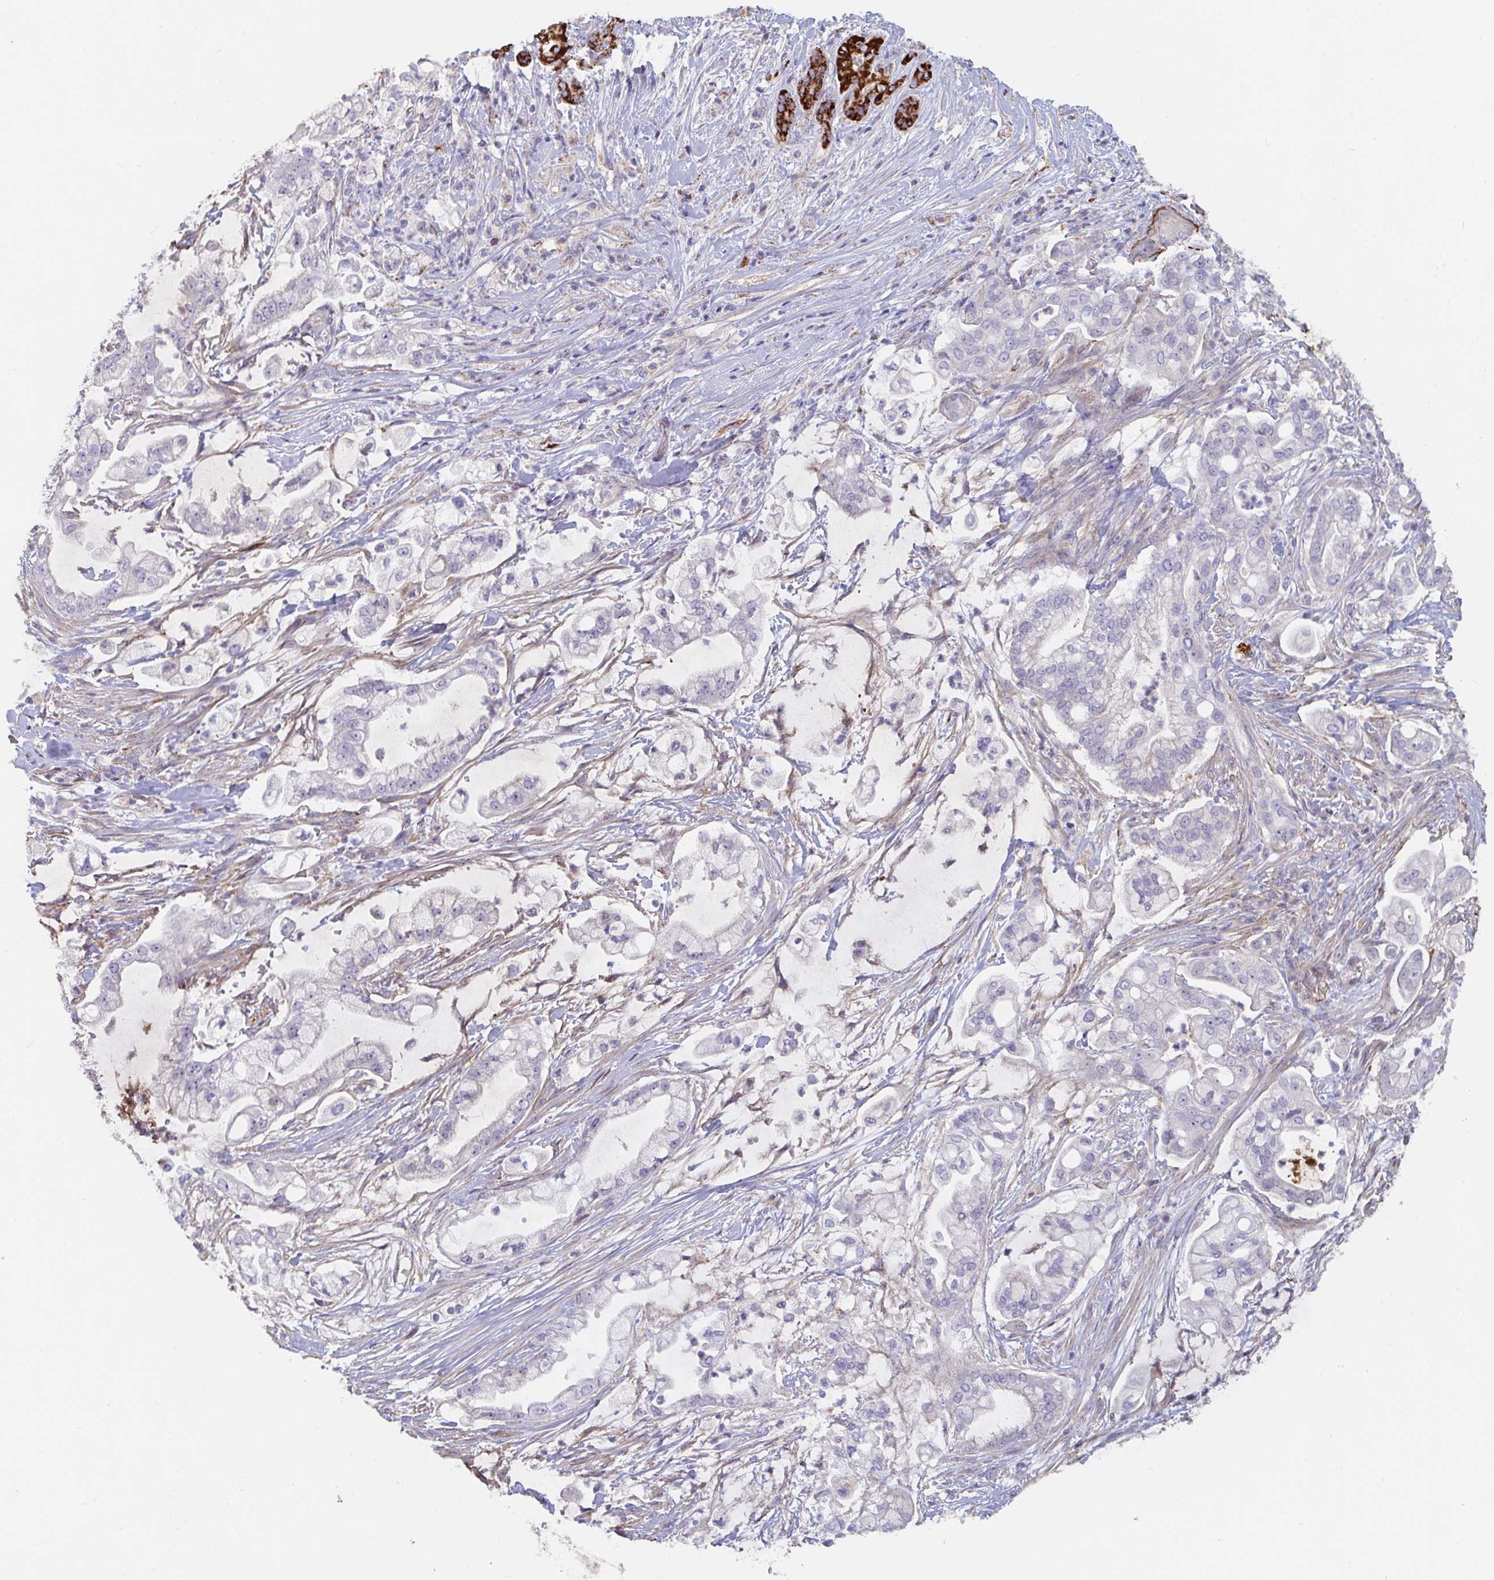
{"staining": {"intensity": "negative", "quantity": "none", "location": "none"}, "tissue": "pancreatic cancer", "cell_type": "Tumor cells", "image_type": "cancer", "snomed": [{"axis": "morphology", "description": "Adenocarcinoma, NOS"}, {"axis": "topography", "description": "Pancreas"}], "caption": "A histopathology image of human pancreatic cancer (adenocarcinoma) is negative for staining in tumor cells. (DAB (3,3'-diaminobenzidine) IHC, high magnification).", "gene": "FAM156B", "patient": {"sex": "female", "age": 69}}